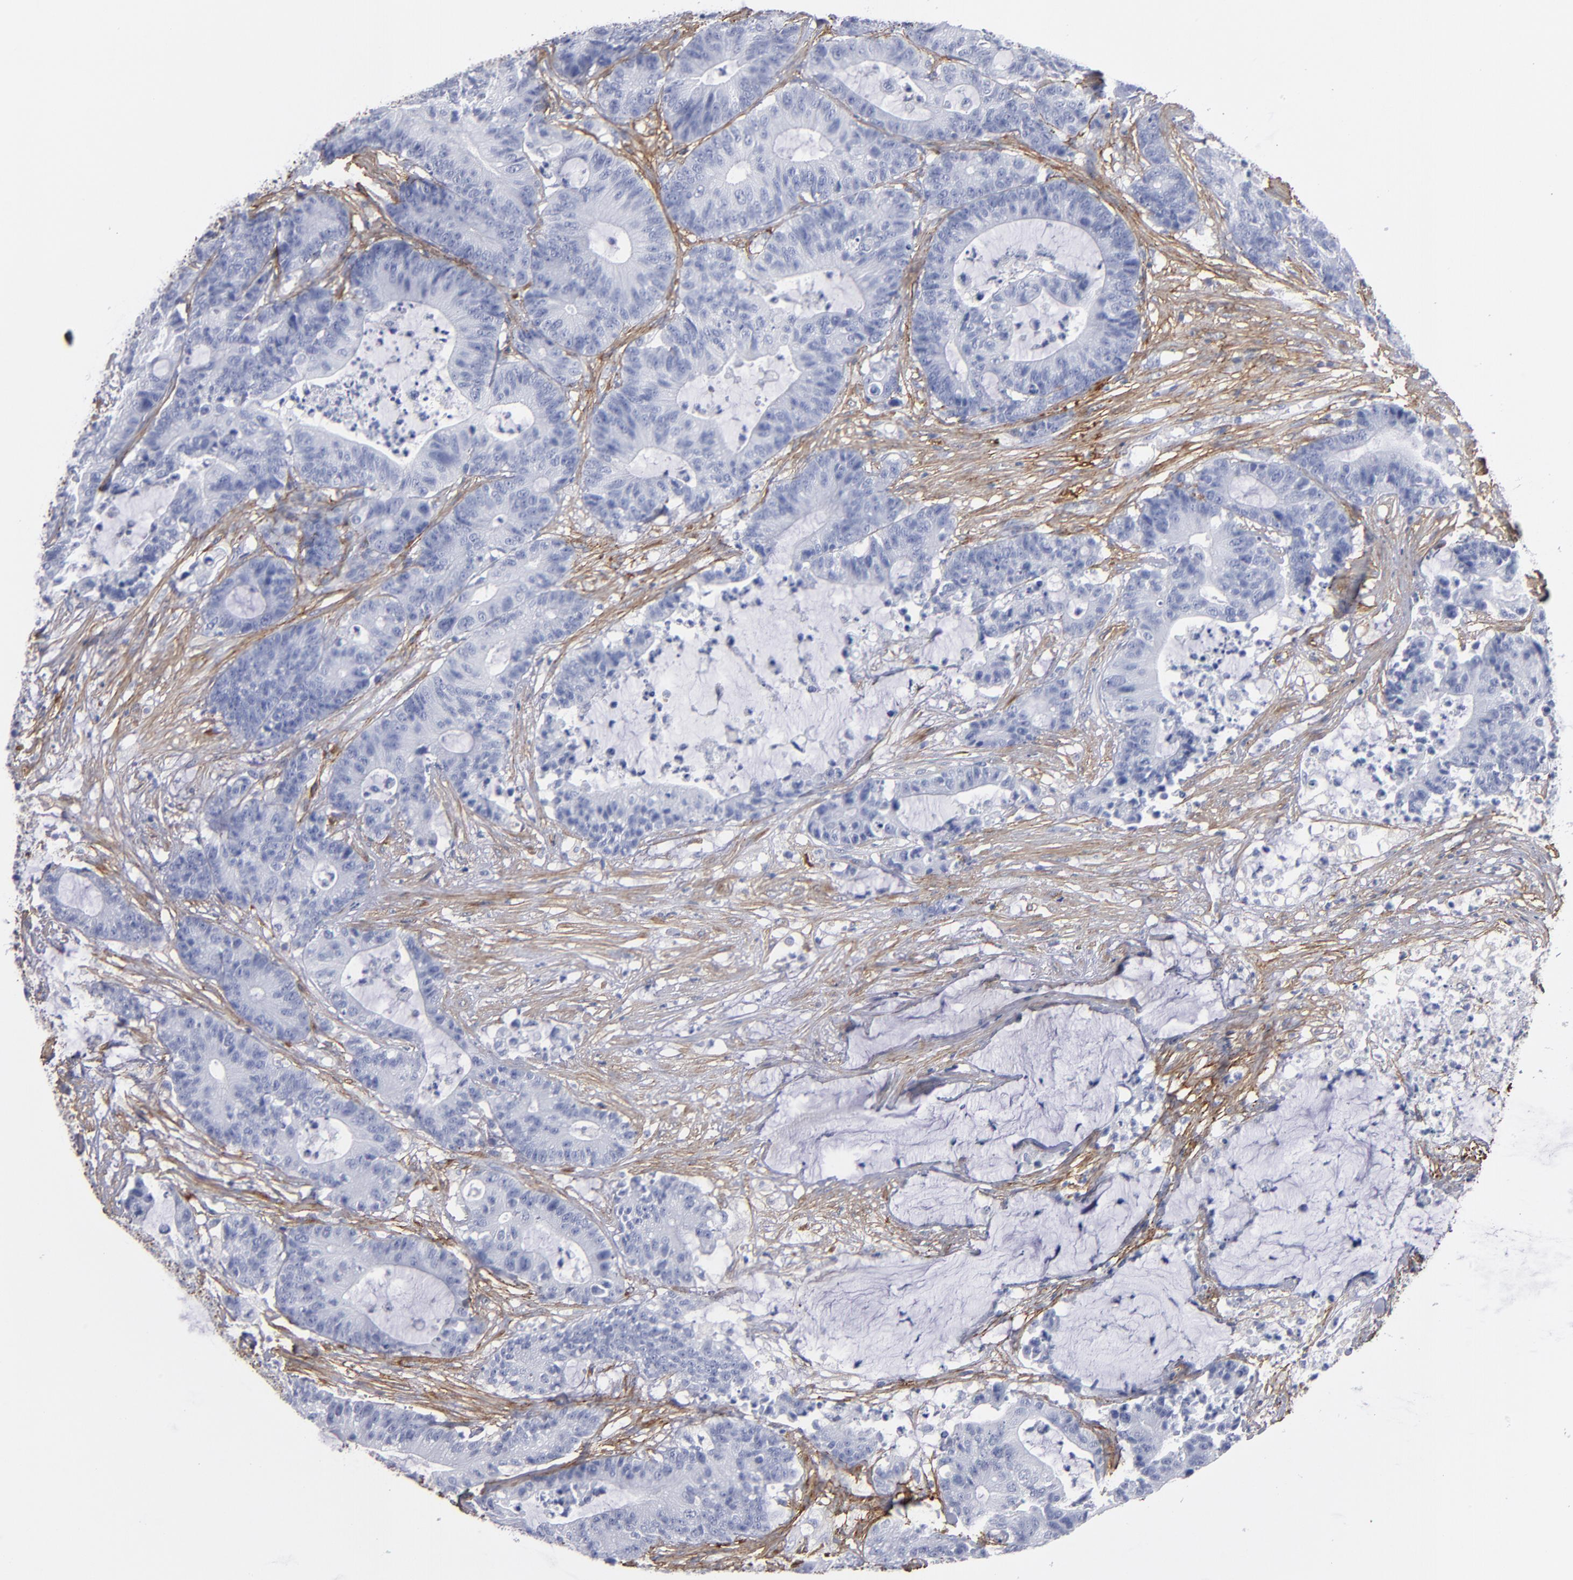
{"staining": {"intensity": "negative", "quantity": "none", "location": "none"}, "tissue": "colorectal cancer", "cell_type": "Tumor cells", "image_type": "cancer", "snomed": [{"axis": "morphology", "description": "Adenocarcinoma, NOS"}, {"axis": "topography", "description": "Colon"}], "caption": "Histopathology image shows no significant protein staining in tumor cells of colorectal cancer (adenocarcinoma).", "gene": "EMILIN1", "patient": {"sex": "female", "age": 84}}